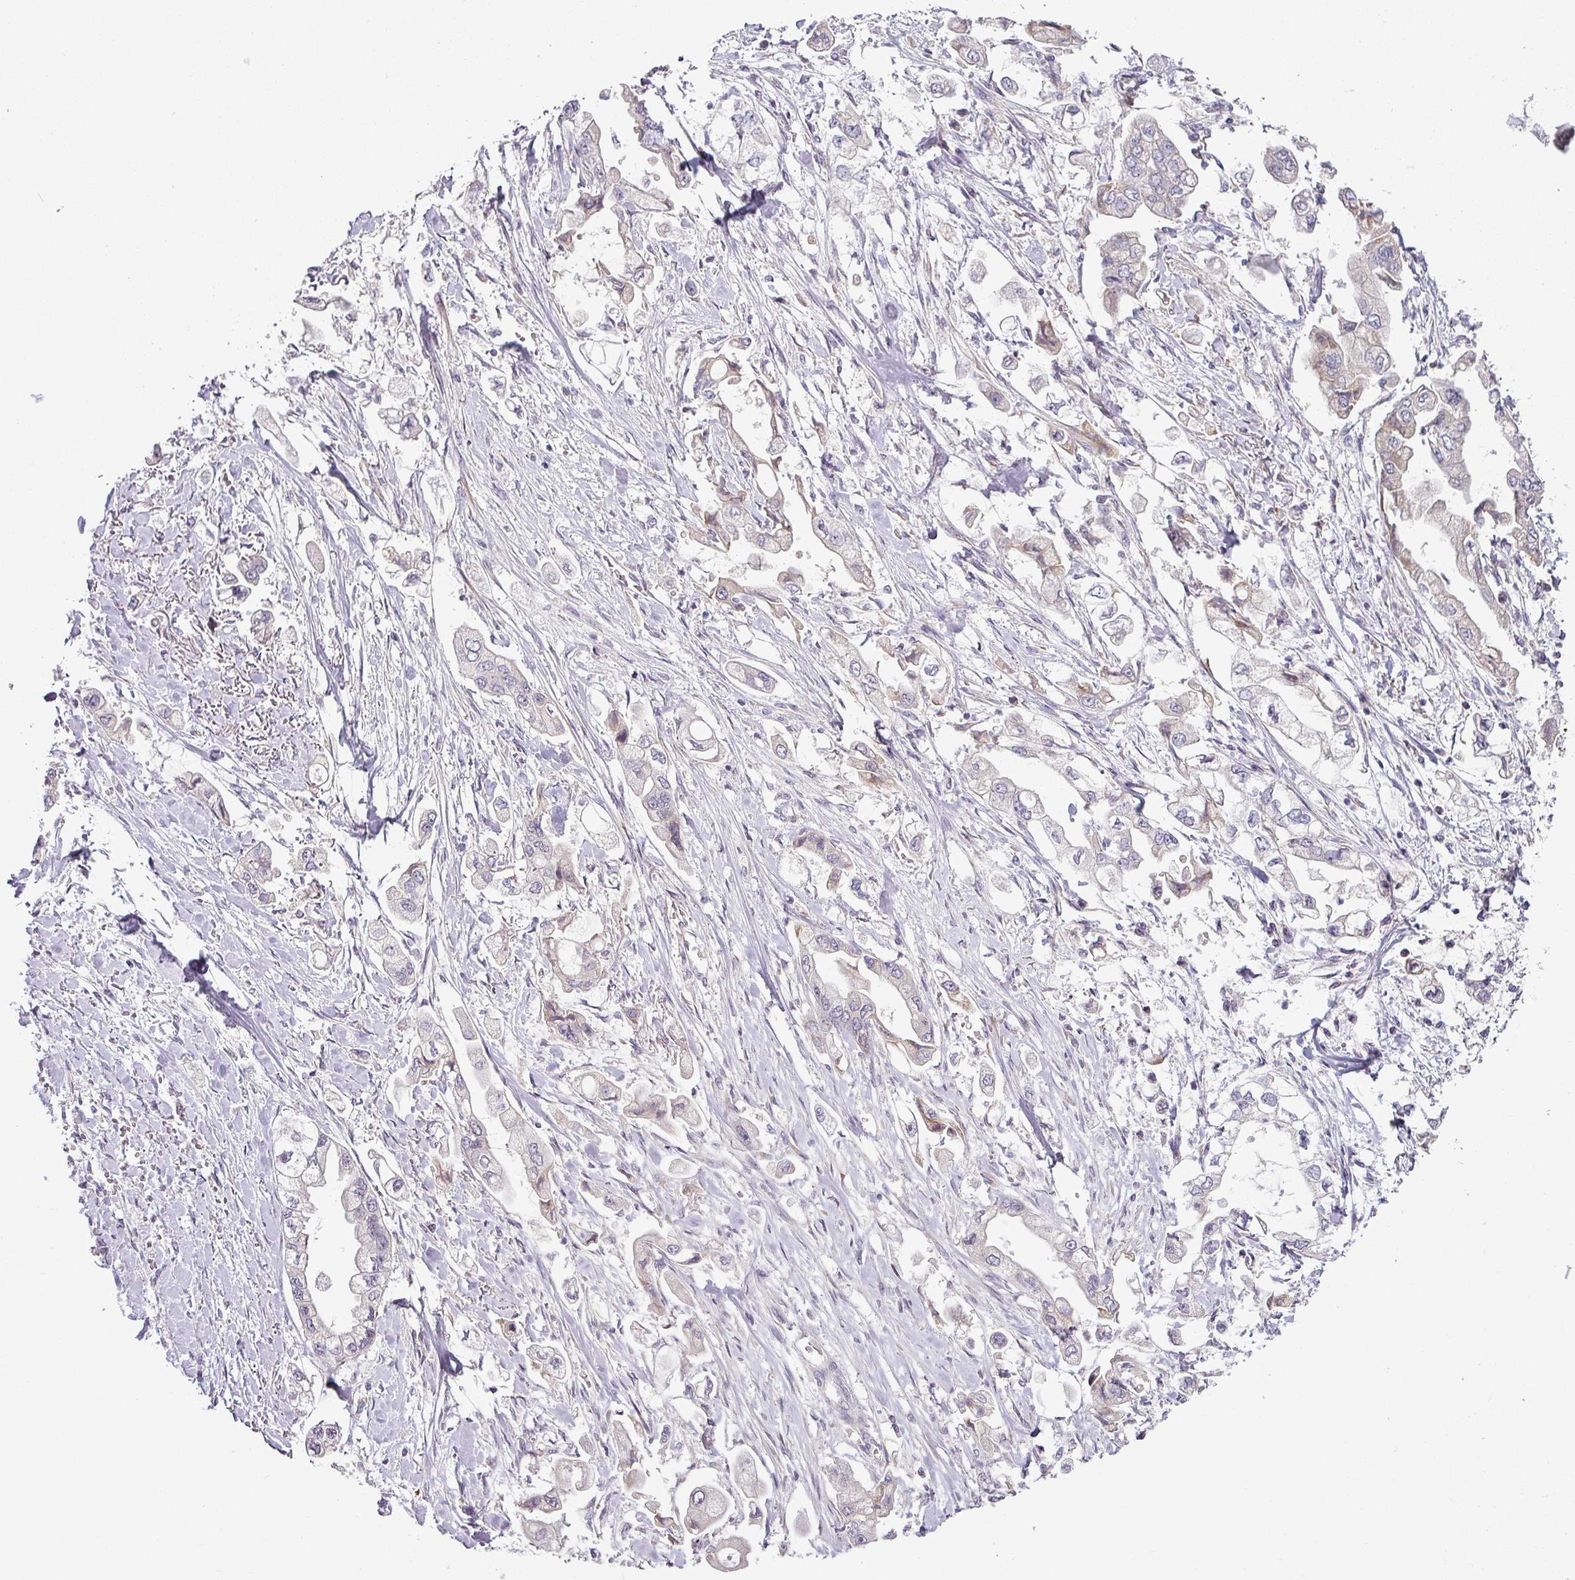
{"staining": {"intensity": "negative", "quantity": "none", "location": "none"}, "tissue": "stomach cancer", "cell_type": "Tumor cells", "image_type": "cancer", "snomed": [{"axis": "morphology", "description": "Adenocarcinoma, NOS"}, {"axis": "topography", "description": "Stomach"}], "caption": "The photomicrograph demonstrates no significant expression in tumor cells of stomach cancer. Nuclei are stained in blue.", "gene": "OR52D1", "patient": {"sex": "male", "age": 62}}